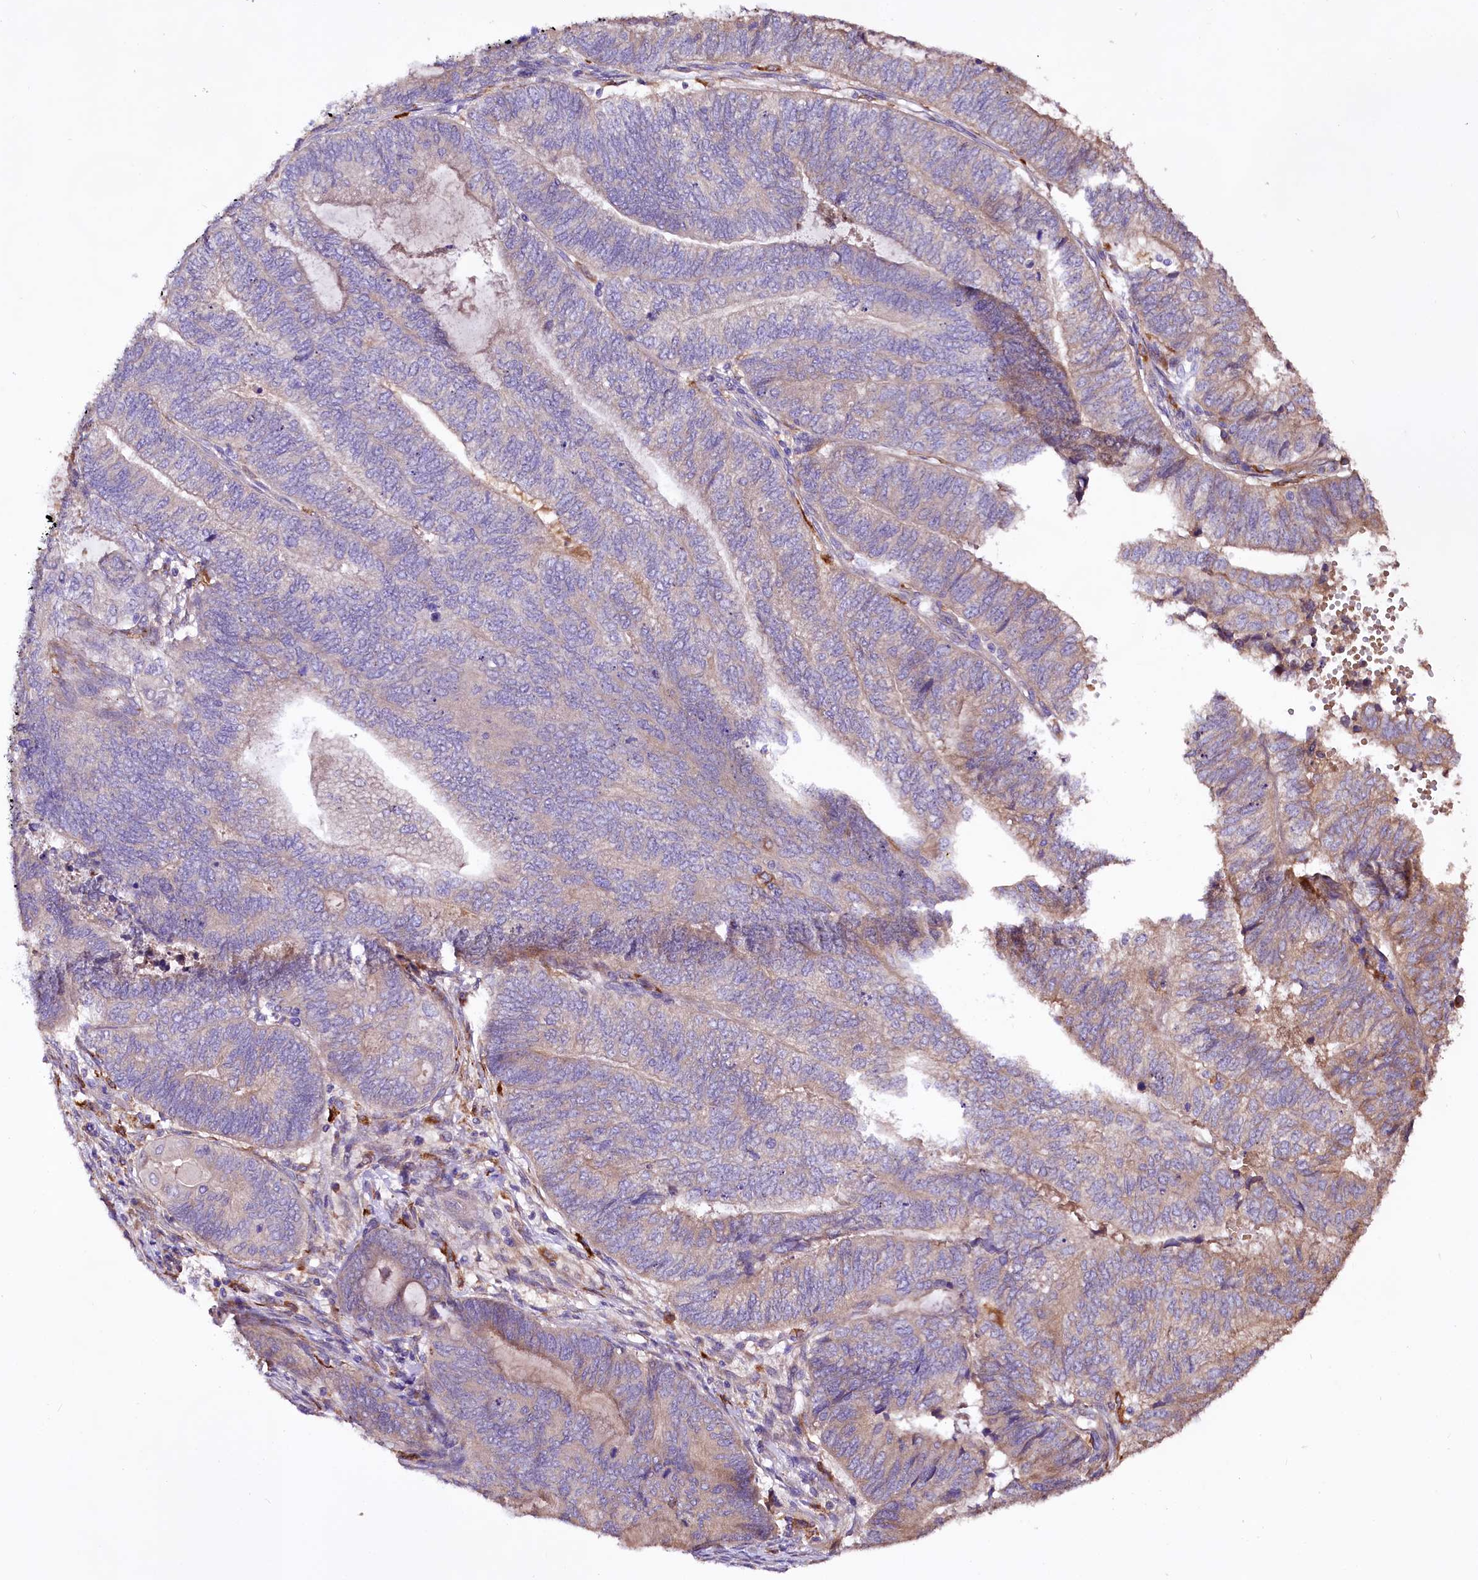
{"staining": {"intensity": "weak", "quantity": "<25%", "location": "cytoplasmic/membranous"}, "tissue": "endometrial cancer", "cell_type": "Tumor cells", "image_type": "cancer", "snomed": [{"axis": "morphology", "description": "Adenocarcinoma, NOS"}, {"axis": "topography", "description": "Uterus"}, {"axis": "topography", "description": "Endometrium"}], "caption": "Immunohistochemical staining of human adenocarcinoma (endometrial) demonstrates no significant expression in tumor cells.", "gene": "DMXL2", "patient": {"sex": "female", "age": 70}}